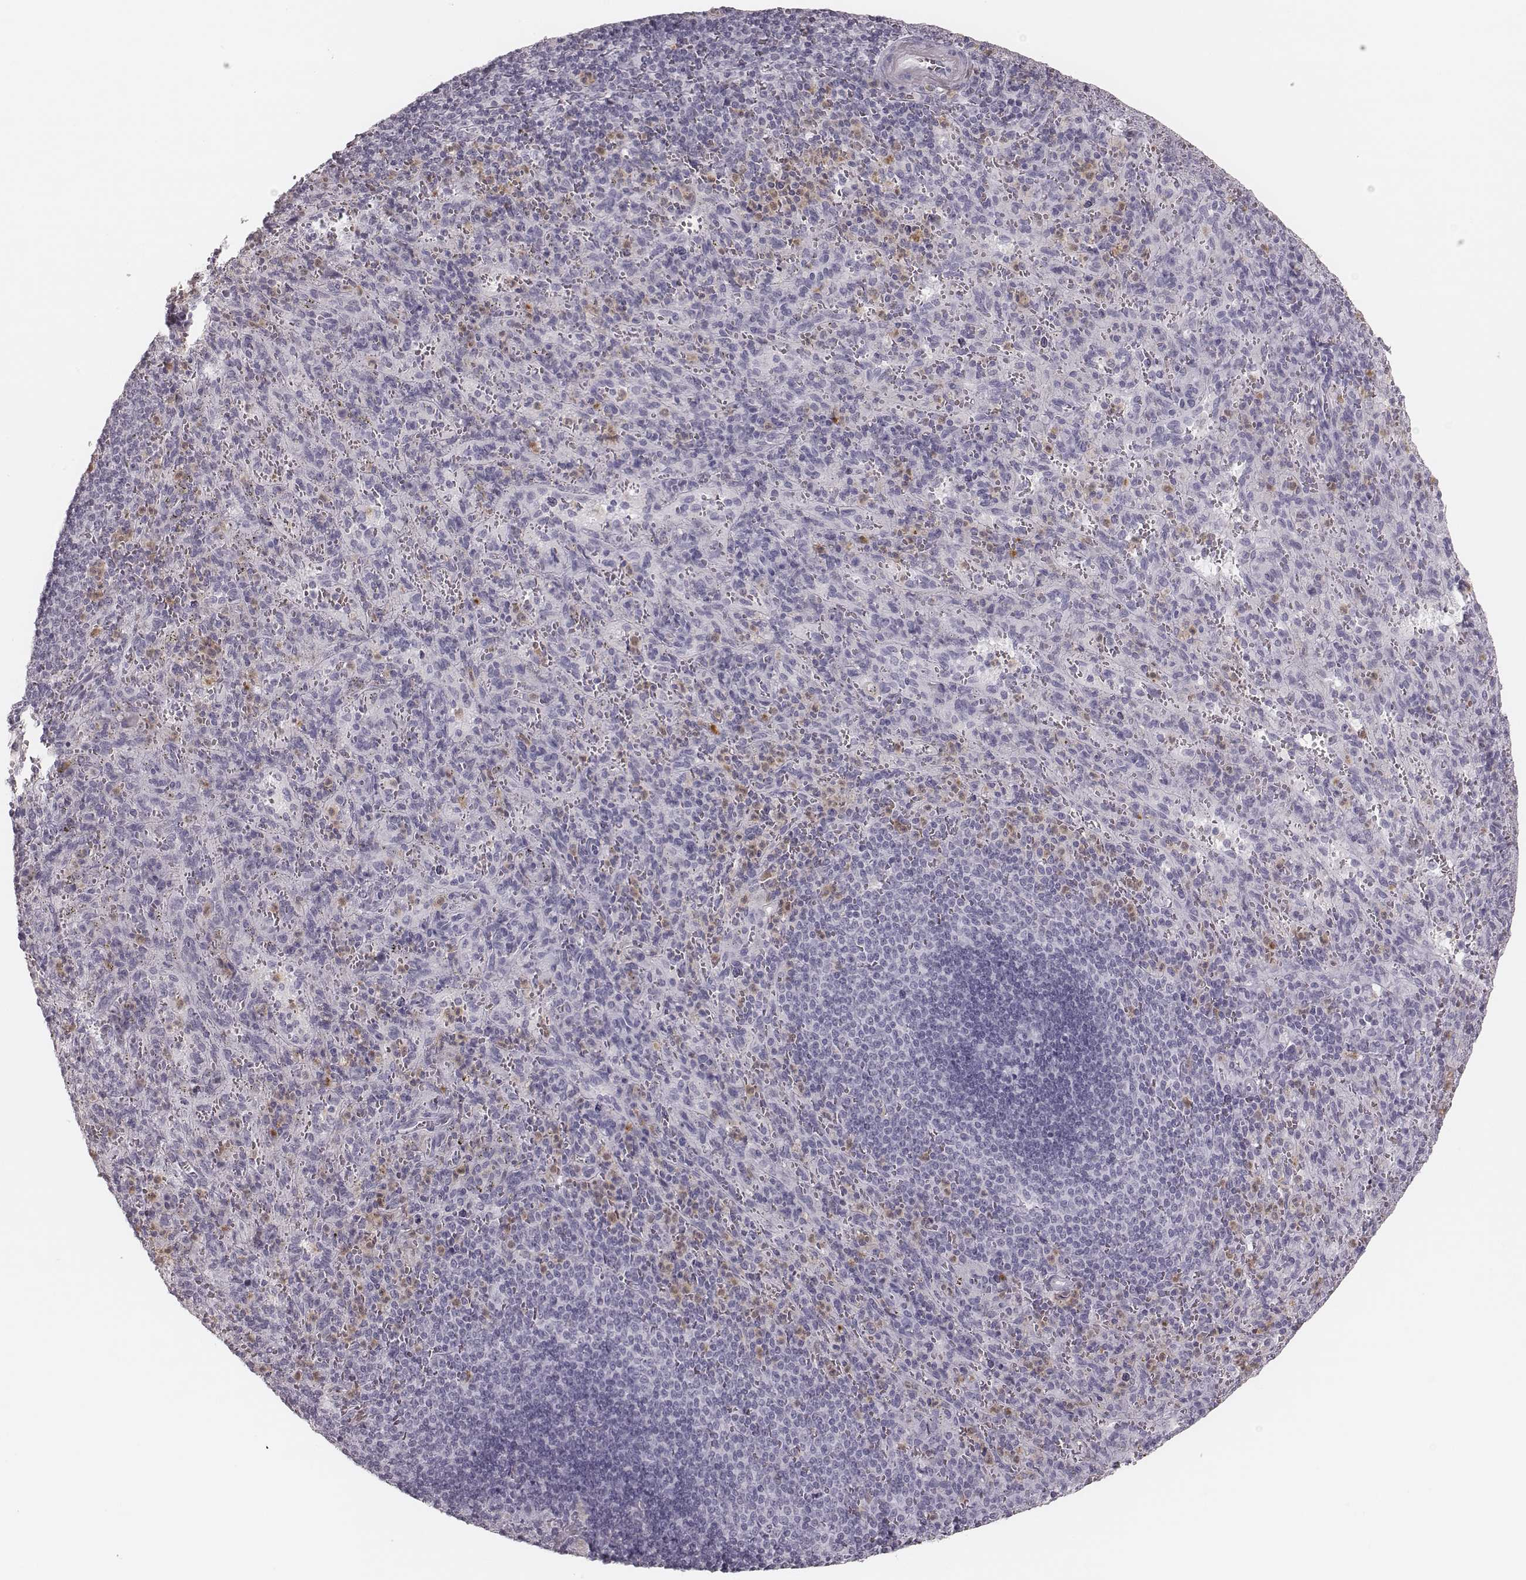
{"staining": {"intensity": "negative", "quantity": "none", "location": "none"}, "tissue": "spleen", "cell_type": "Cells in red pulp", "image_type": "normal", "snomed": [{"axis": "morphology", "description": "Normal tissue, NOS"}, {"axis": "topography", "description": "Spleen"}], "caption": "Histopathology image shows no protein staining in cells in red pulp of unremarkable spleen.", "gene": "ELANE", "patient": {"sex": "male", "age": 57}}